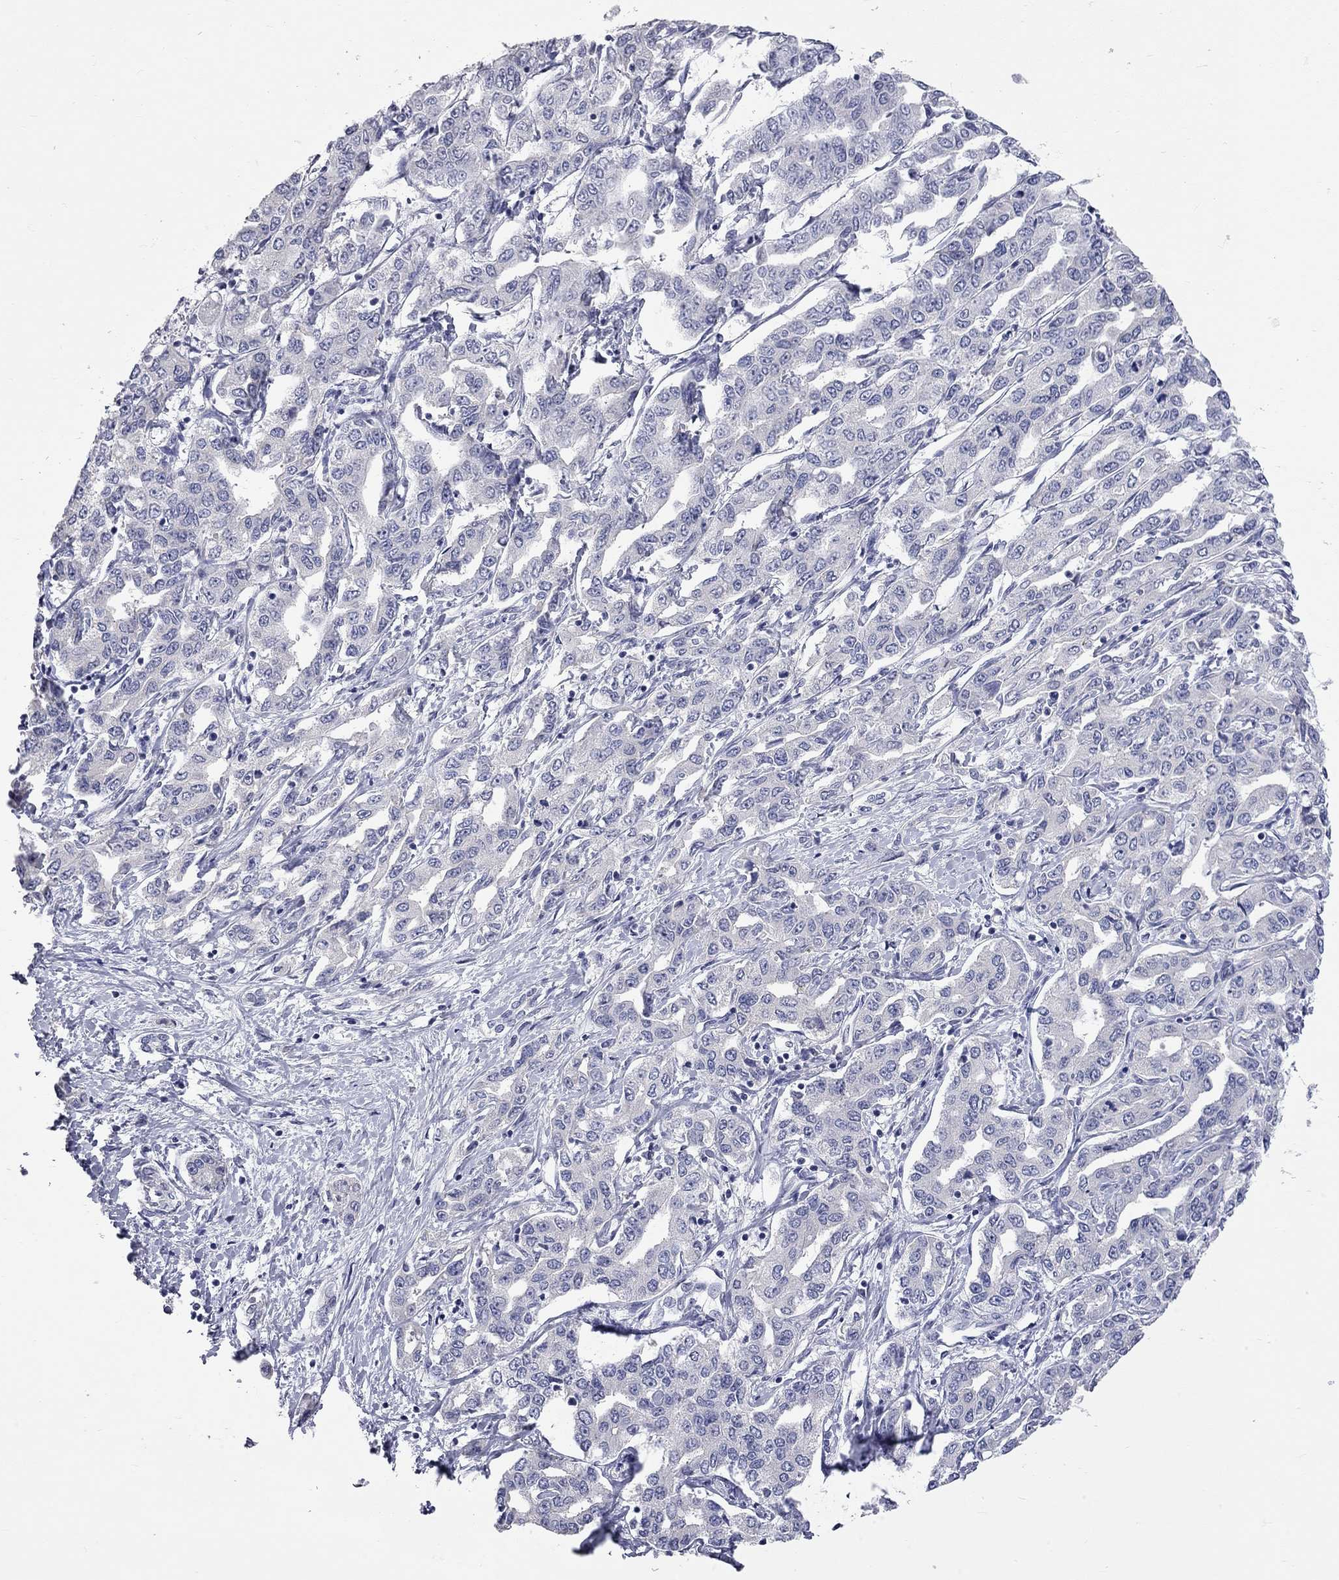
{"staining": {"intensity": "negative", "quantity": "none", "location": "none"}, "tissue": "liver cancer", "cell_type": "Tumor cells", "image_type": "cancer", "snomed": [{"axis": "morphology", "description": "Cholangiocarcinoma"}, {"axis": "topography", "description": "Liver"}], "caption": "Immunohistochemistry photomicrograph of human liver cancer stained for a protein (brown), which shows no expression in tumor cells.", "gene": "OPRK1", "patient": {"sex": "male", "age": 59}}